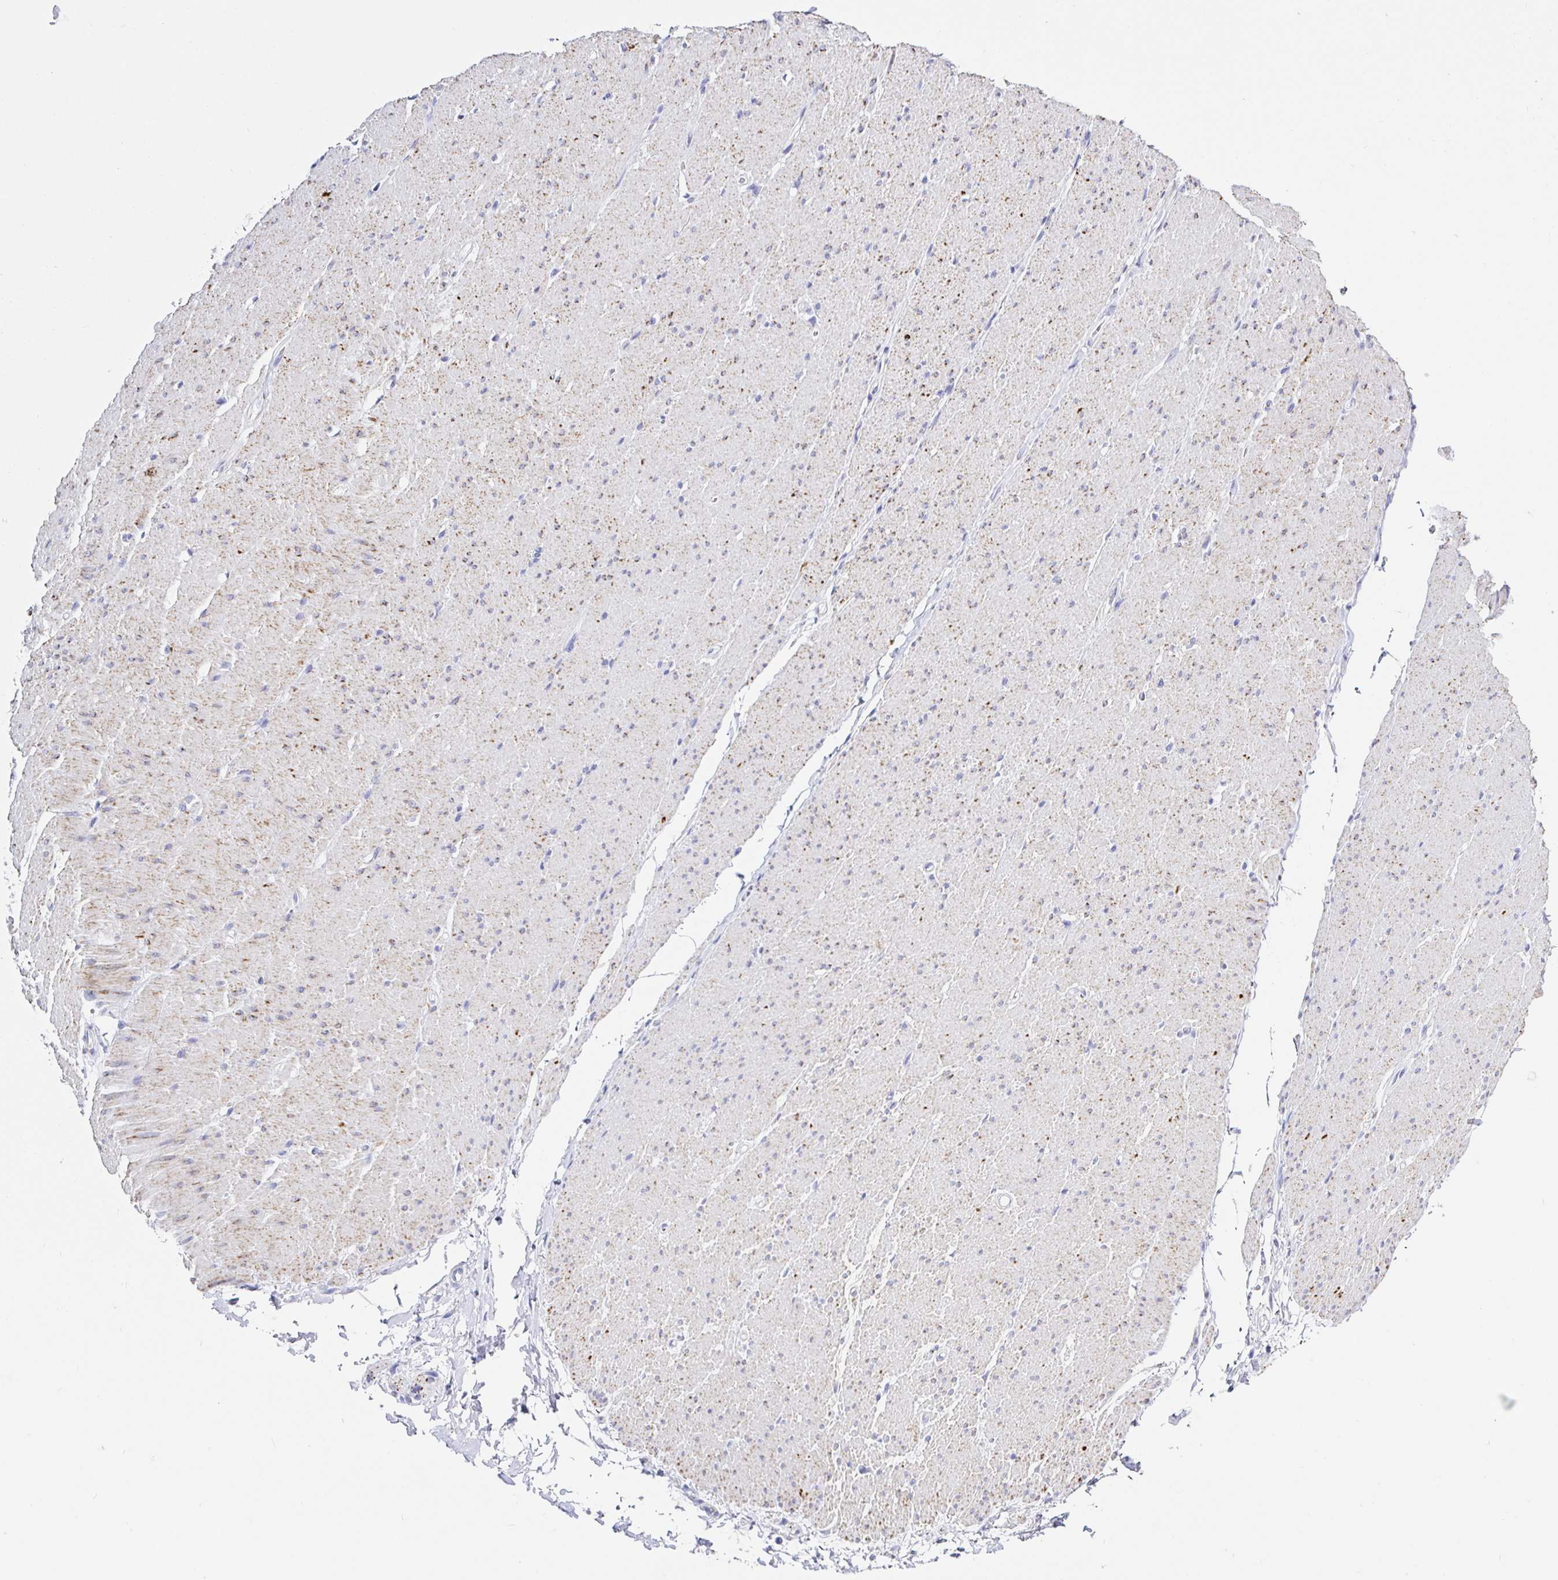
{"staining": {"intensity": "weak", "quantity": "25%-75%", "location": "cytoplasmic/membranous"}, "tissue": "smooth muscle", "cell_type": "Smooth muscle cells", "image_type": "normal", "snomed": [{"axis": "morphology", "description": "Normal tissue, NOS"}, {"axis": "topography", "description": "Smooth muscle"}, {"axis": "topography", "description": "Rectum"}], "caption": "Smooth muscle stained with DAB immunohistochemistry exhibits low levels of weak cytoplasmic/membranous staining in about 25%-75% of smooth muscle cells. (Stains: DAB (3,3'-diaminobenzidine) in brown, nuclei in blue, Microscopy: brightfield microscopy at high magnification).", "gene": "MAOA", "patient": {"sex": "male", "age": 53}}